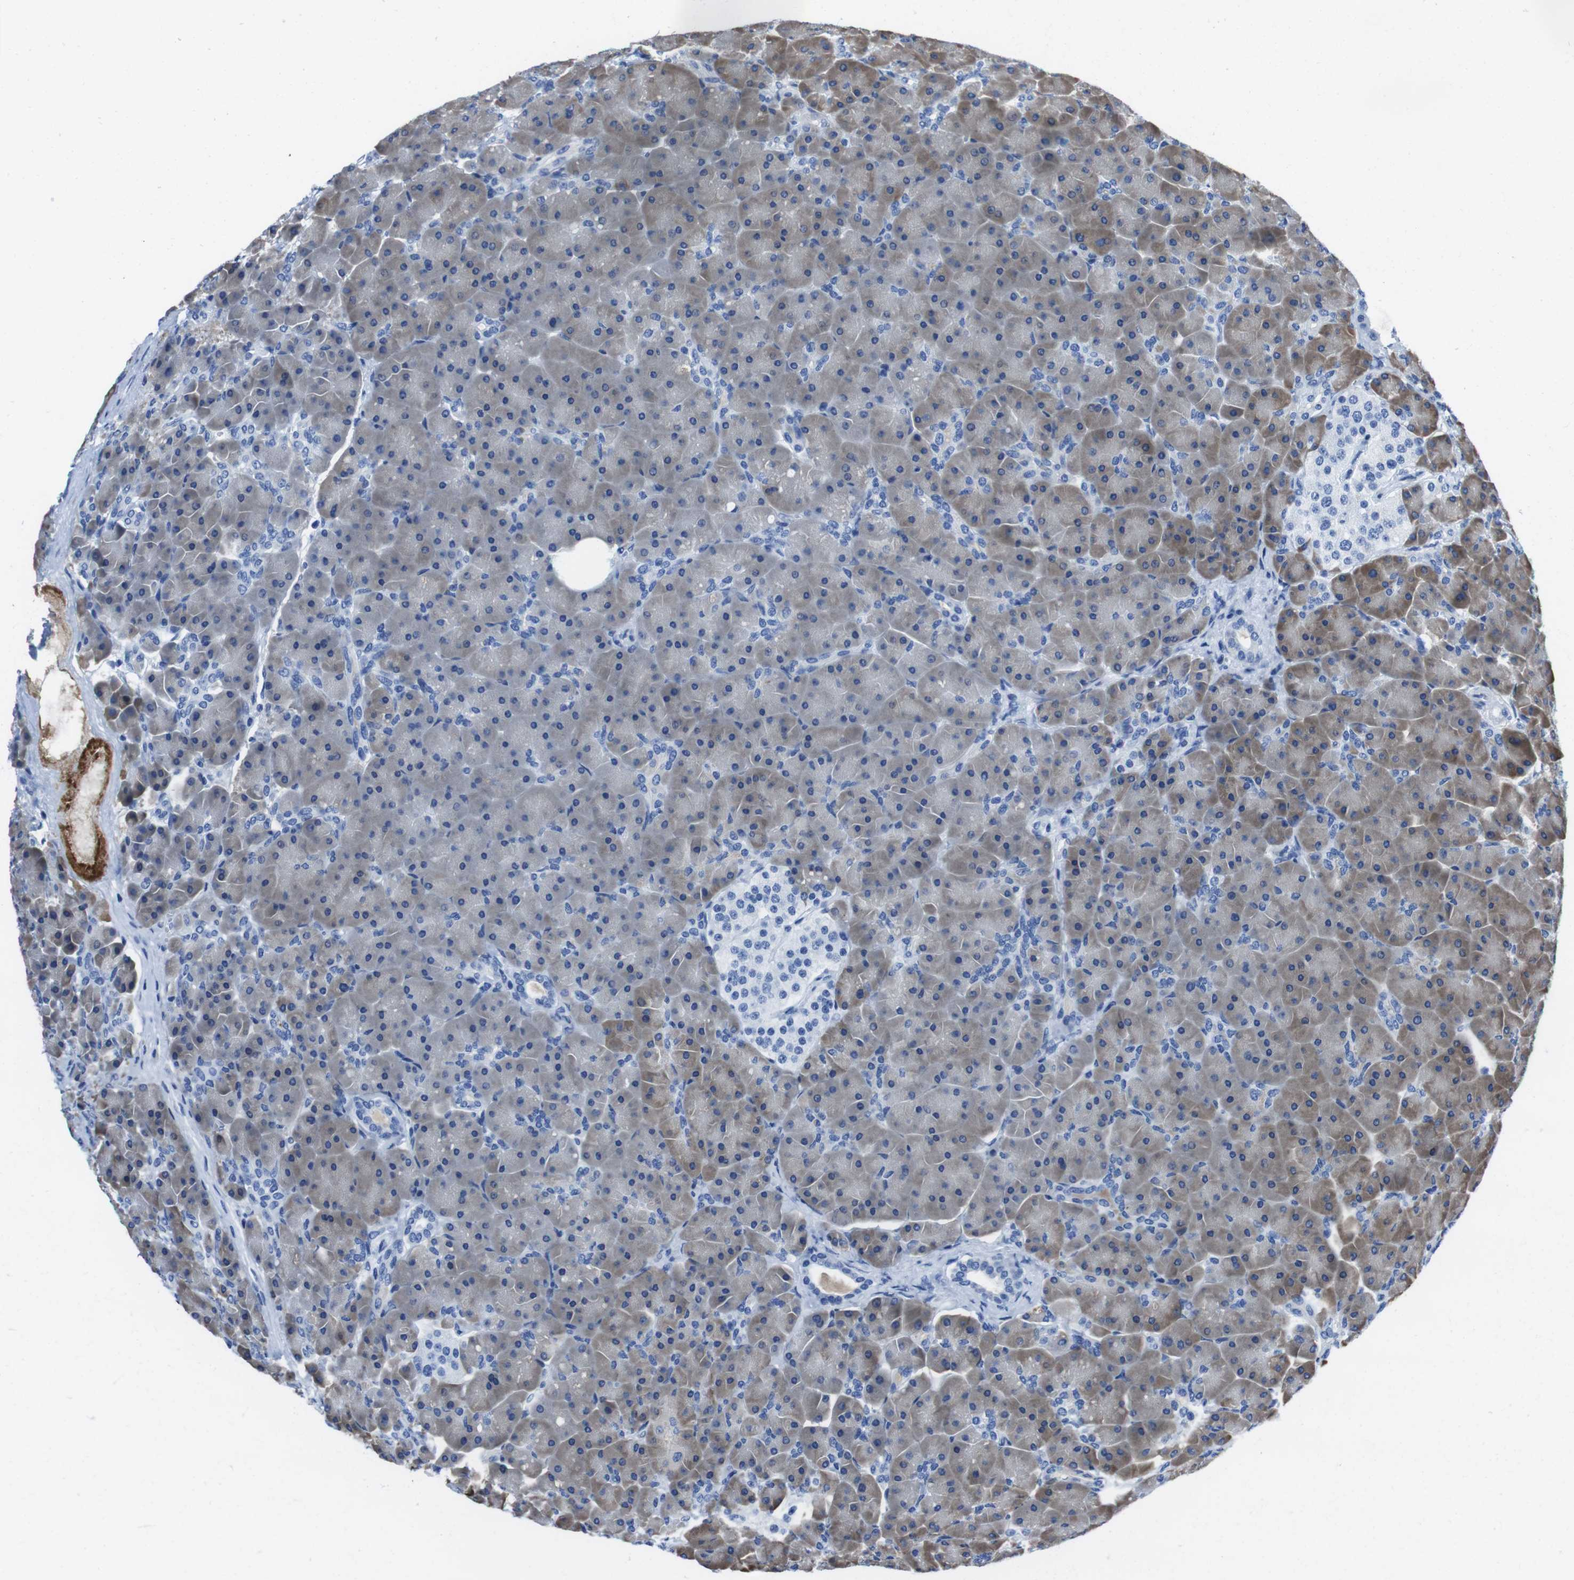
{"staining": {"intensity": "moderate", "quantity": "25%-75%", "location": "cytoplasmic/membranous"}, "tissue": "pancreas", "cell_type": "Exocrine glandular cells", "image_type": "normal", "snomed": [{"axis": "morphology", "description": "Normal tissue, NOS"}, {"axis": "topography", "description": "Pancreas"}], "caption": "Immunohistochemistry of benign pancreas exhibits medium levels of moderate cytoplasmic/membranous staining in about 25%-75% of exocrine glandular cells.", "gene": "EIF4A1", "patient": {"sex": "male", "age": 66}}